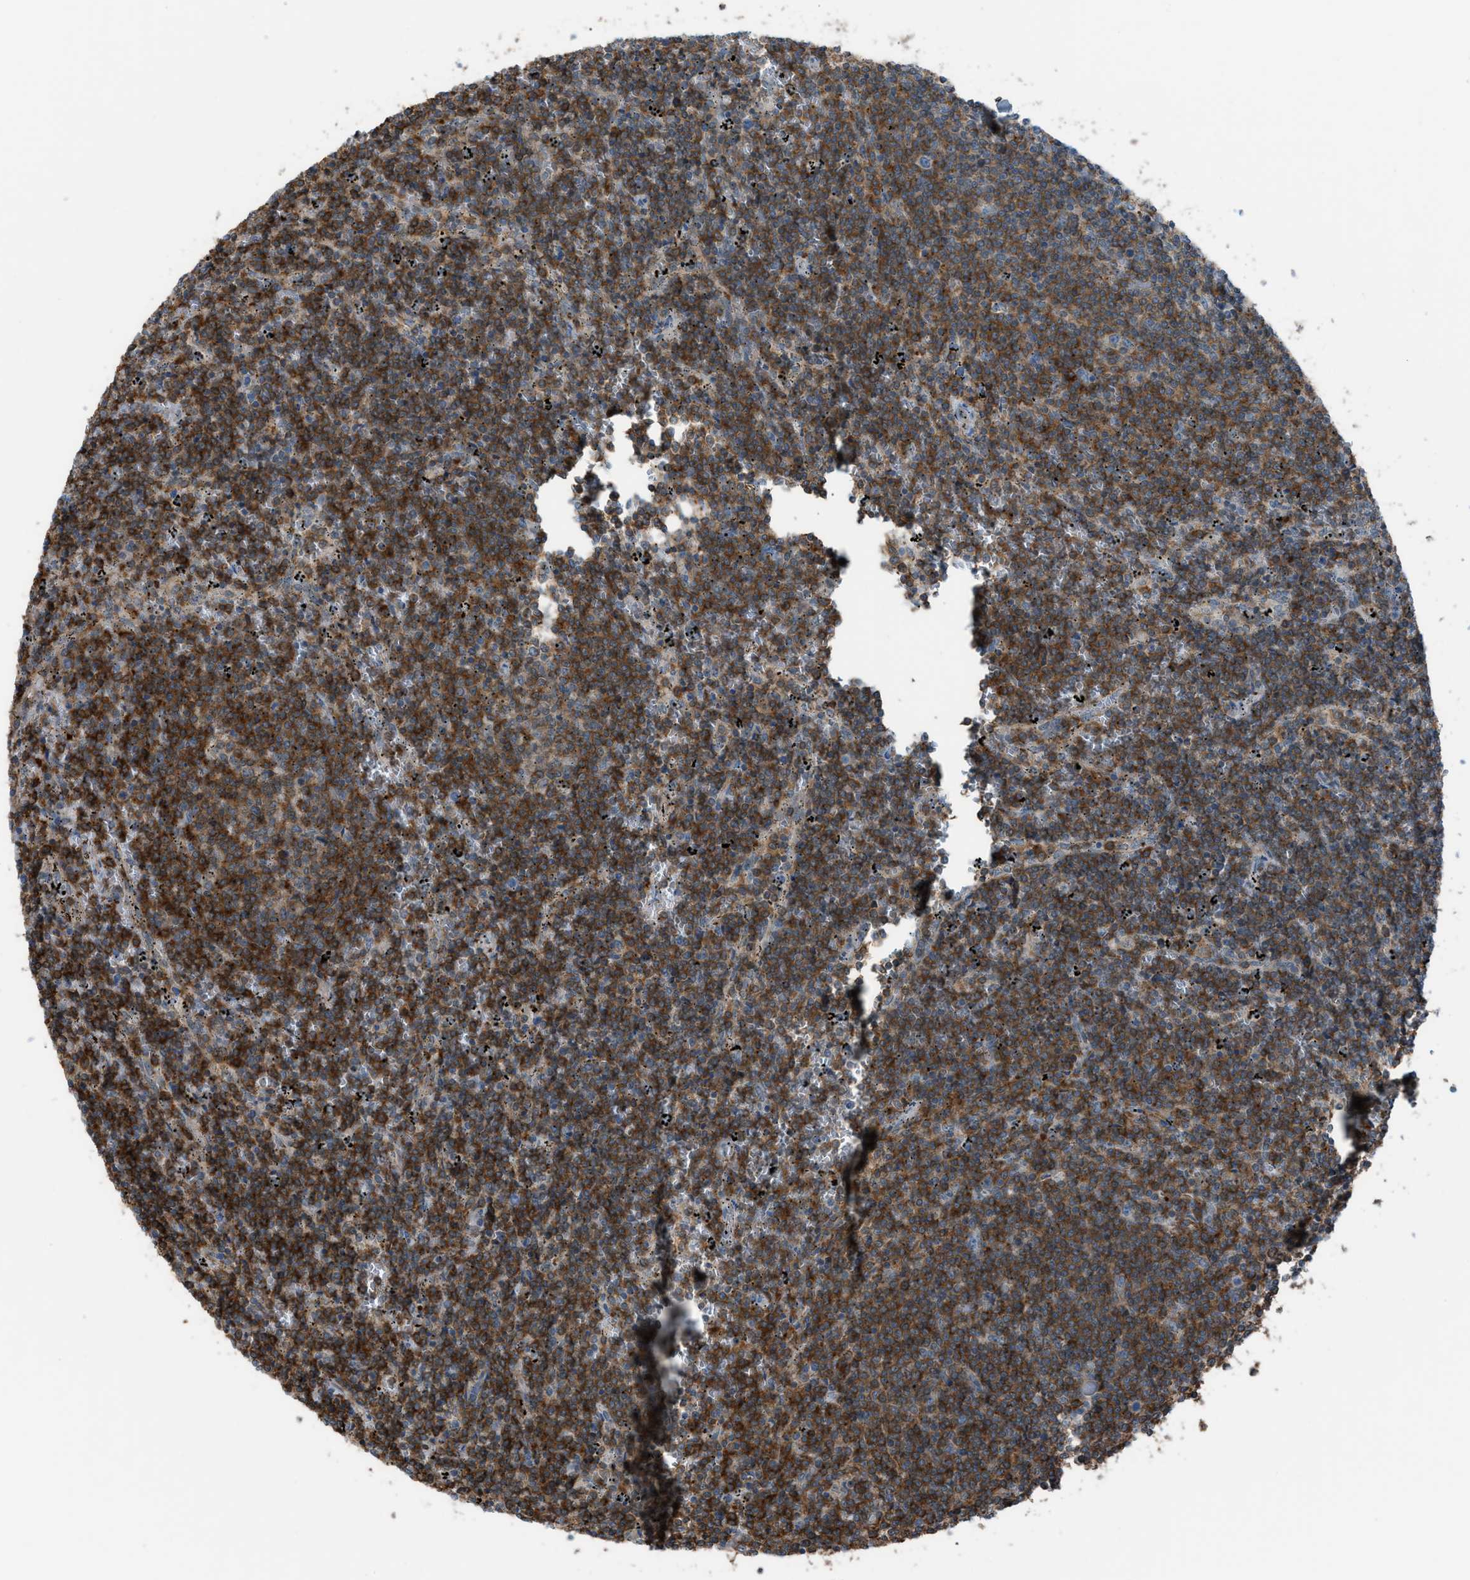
{"staining": {"intensity": "strong", "quantity": ">75%", "location": "cytoplasmic/membranous"}, "tissue": "lymphoma", "cell_type": "Tumor cells", "image_type": "cancer", "snomed": [{"axis": "morphology", "description": "Malignant lymphoma, non-Hodgkin's type, Low grade"}, {"axis": "topography", "description": "Spleen"}], "caption": "Low-grade malignant lymphoma, non-Hodgkin's type stained for a protein (brown) demonstrates strong cytoplasmic/membranous positive staining in about >75% of tumor cells.", "gene": "DYRK1A", "patient": {"sex": "female", "age": 50}}